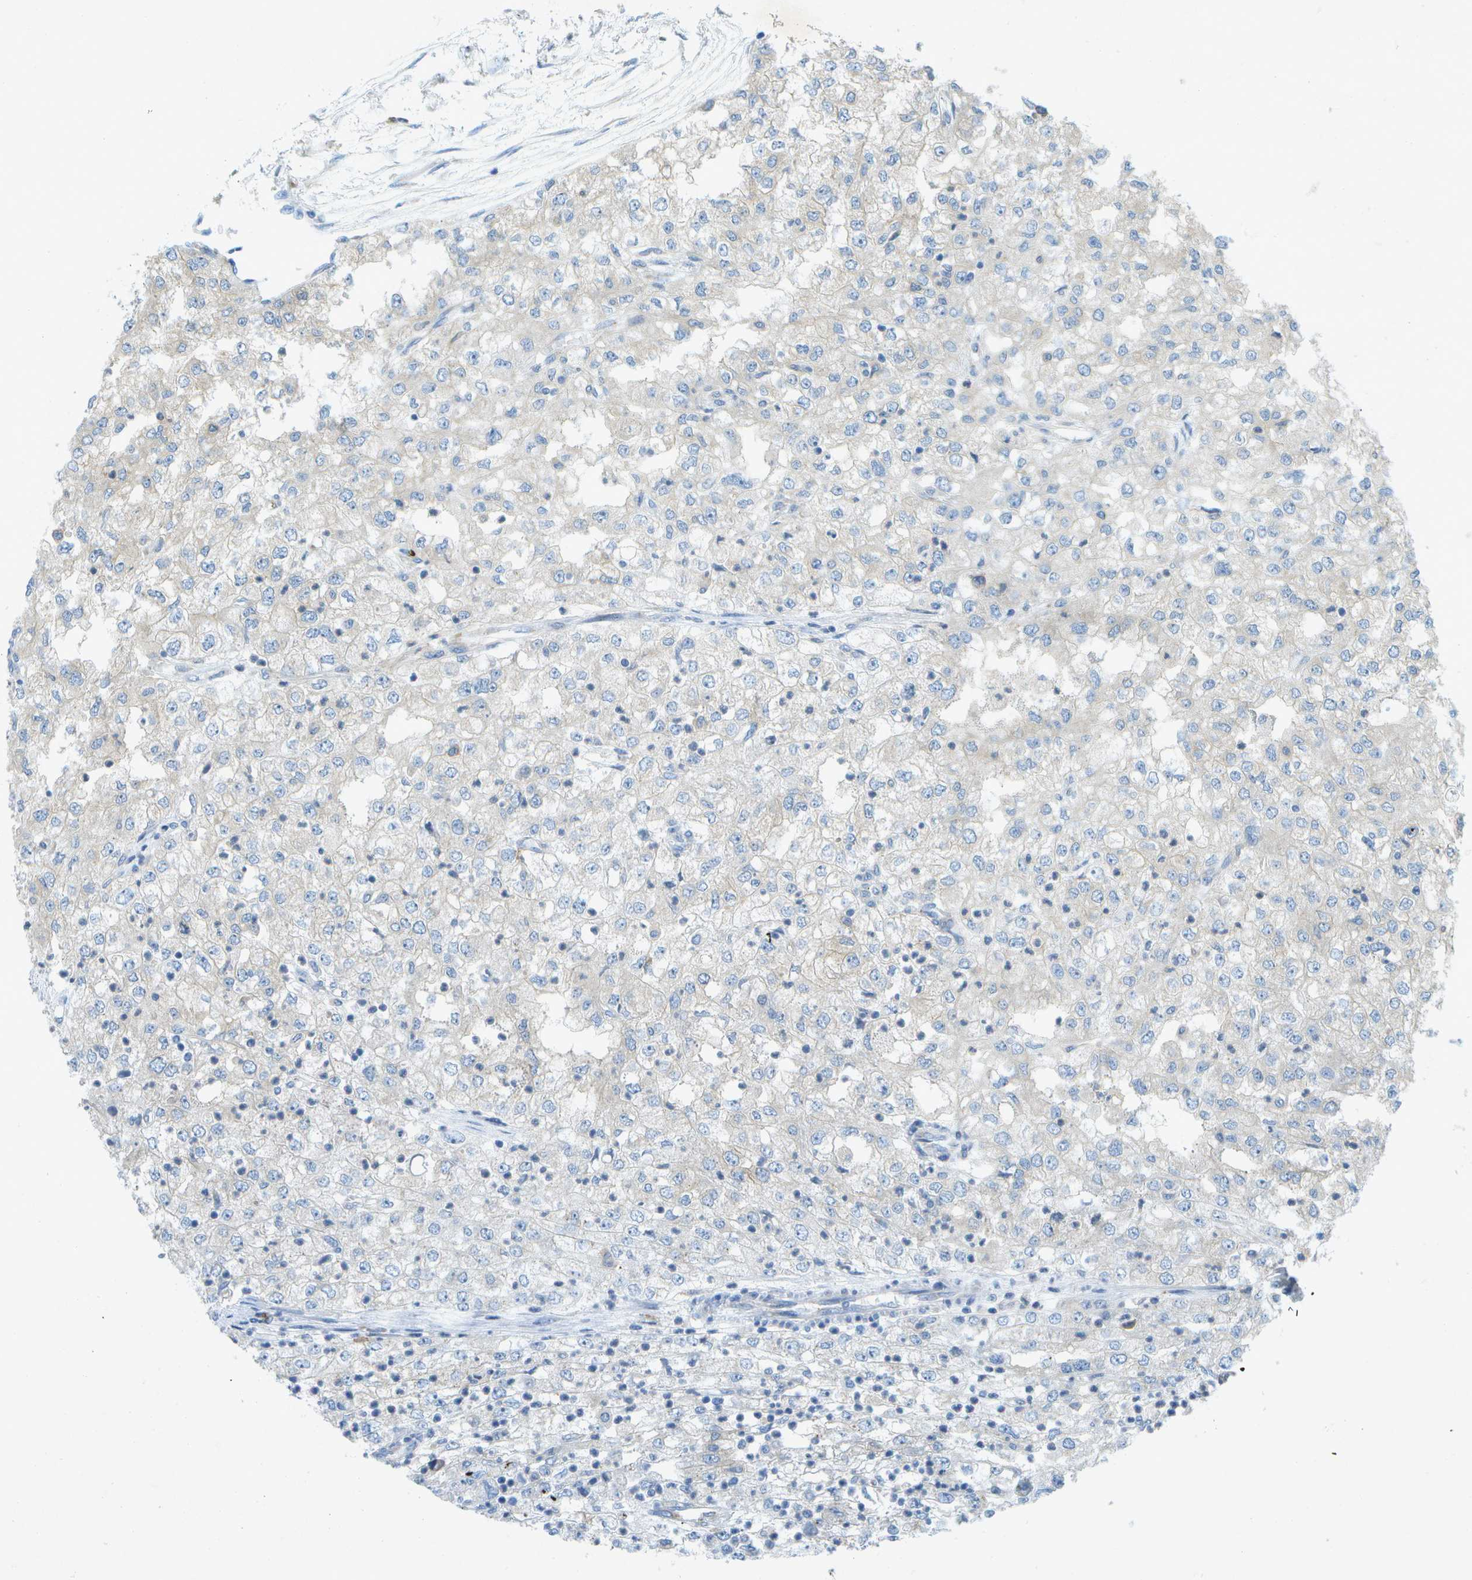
{"staining": {"intensity": "negative", "quantity": "none", "location": "none"}, "tissue": "renal cancer", "cell_type": "Tumor cells", "image_type": "cancer", "snomed": [{"axis": "morphology", "description": "Adenocarcinoma, NOS"}, {"axis": "topography", "description": "Kidney"}], "caption": "Renal cancer (adenocarcinoma) stained for a protein using immunohistochemistry demonstrates no positivity tumor cells.", "gene": "WNK2", "patient": {"sex": "female", "age": 54}}